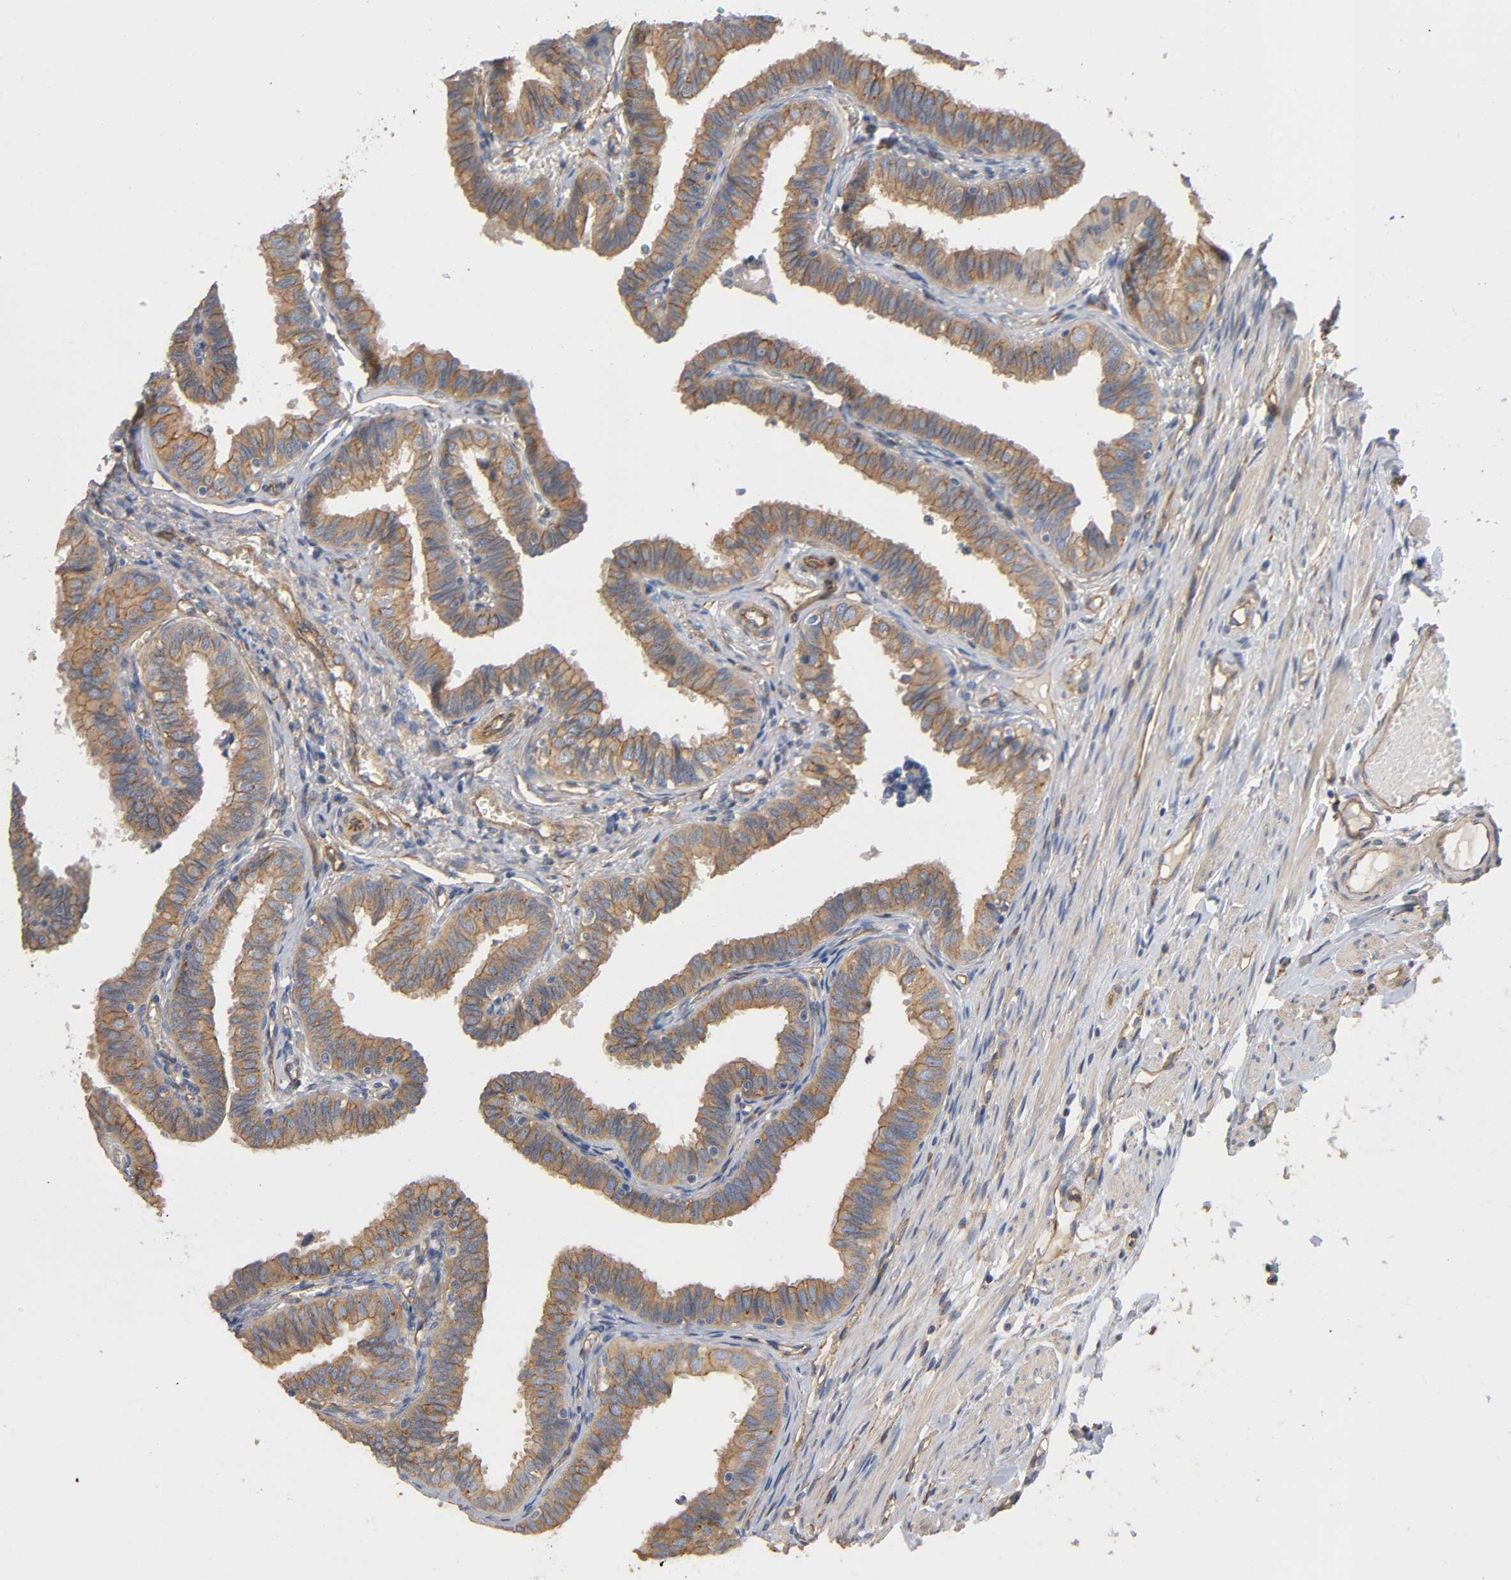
{"staining": {"intensity": "moderate", "quantity": ">75%", "location": "cytoplasmic/membranous"}, "tissue": "fallopian tube", "cell_type": "Glandular cells", "image_type": "normal", "snomed": [{"axis": "morphology", "description": "Normal tissue, NOS"}, {"axis": "topography", "description": "Fallopian tube"}], "caption": "About >75% of glandular cells in normal human fallopian tube exhibit moderate cytoplasmic/membranous protein positivity as visualized by brown immunohistochemical staining.", "gene": "MARS1", "patient": {"sex": "female", "age": 46}}